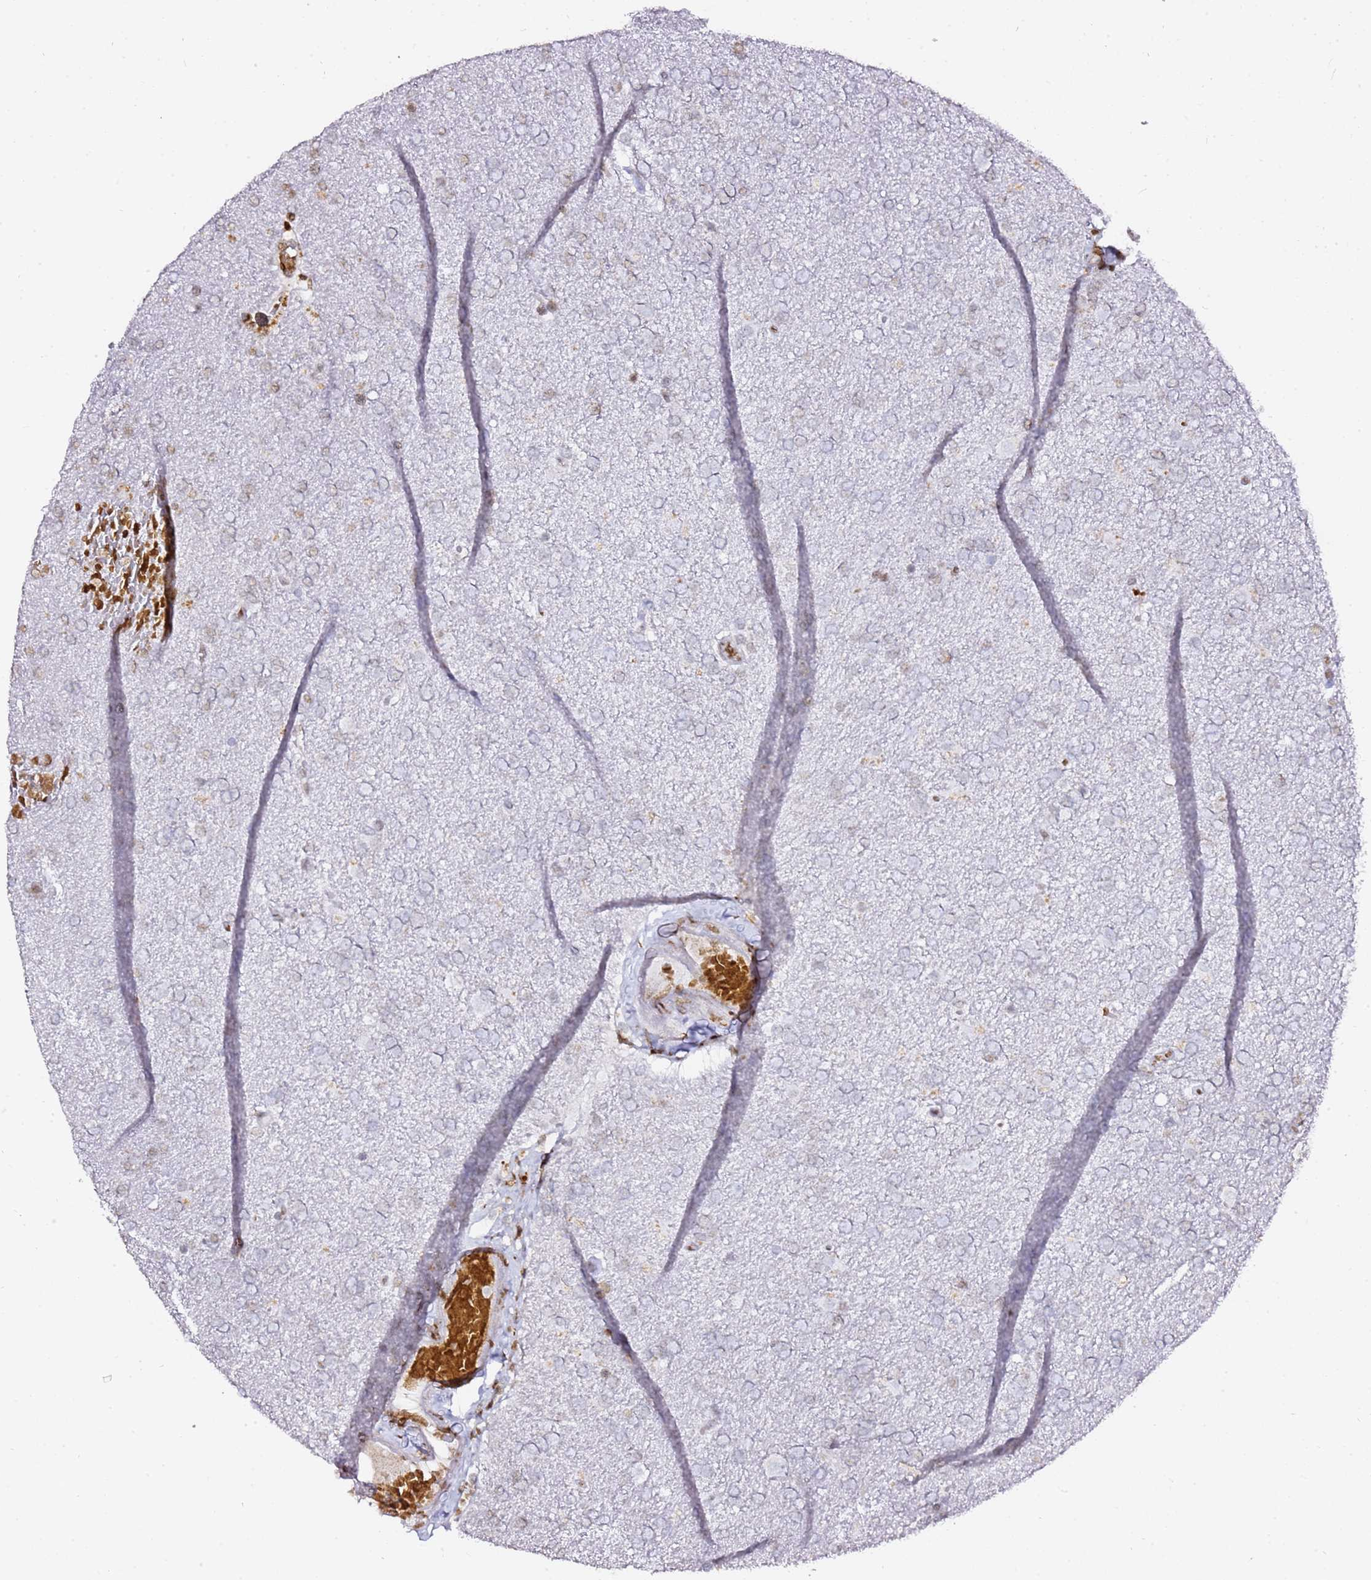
{"staining": {"intensity": "negative", "quantity": "none", "location": "none"}, "tissue": "glioma", "cell_type": "Tumor cells", "image_type": "cancer", "snomed": [{"axis": "morphology", "description": "Glioma, malignant, High grade"}, {"axis": "topography", "description": "Brain"}], "caption": "Glioma stained for a protein using immunohistochemistry displays no expression tumor cells.", "gene": "GBP2", "patient": {"sex": "male", "age": 72}}